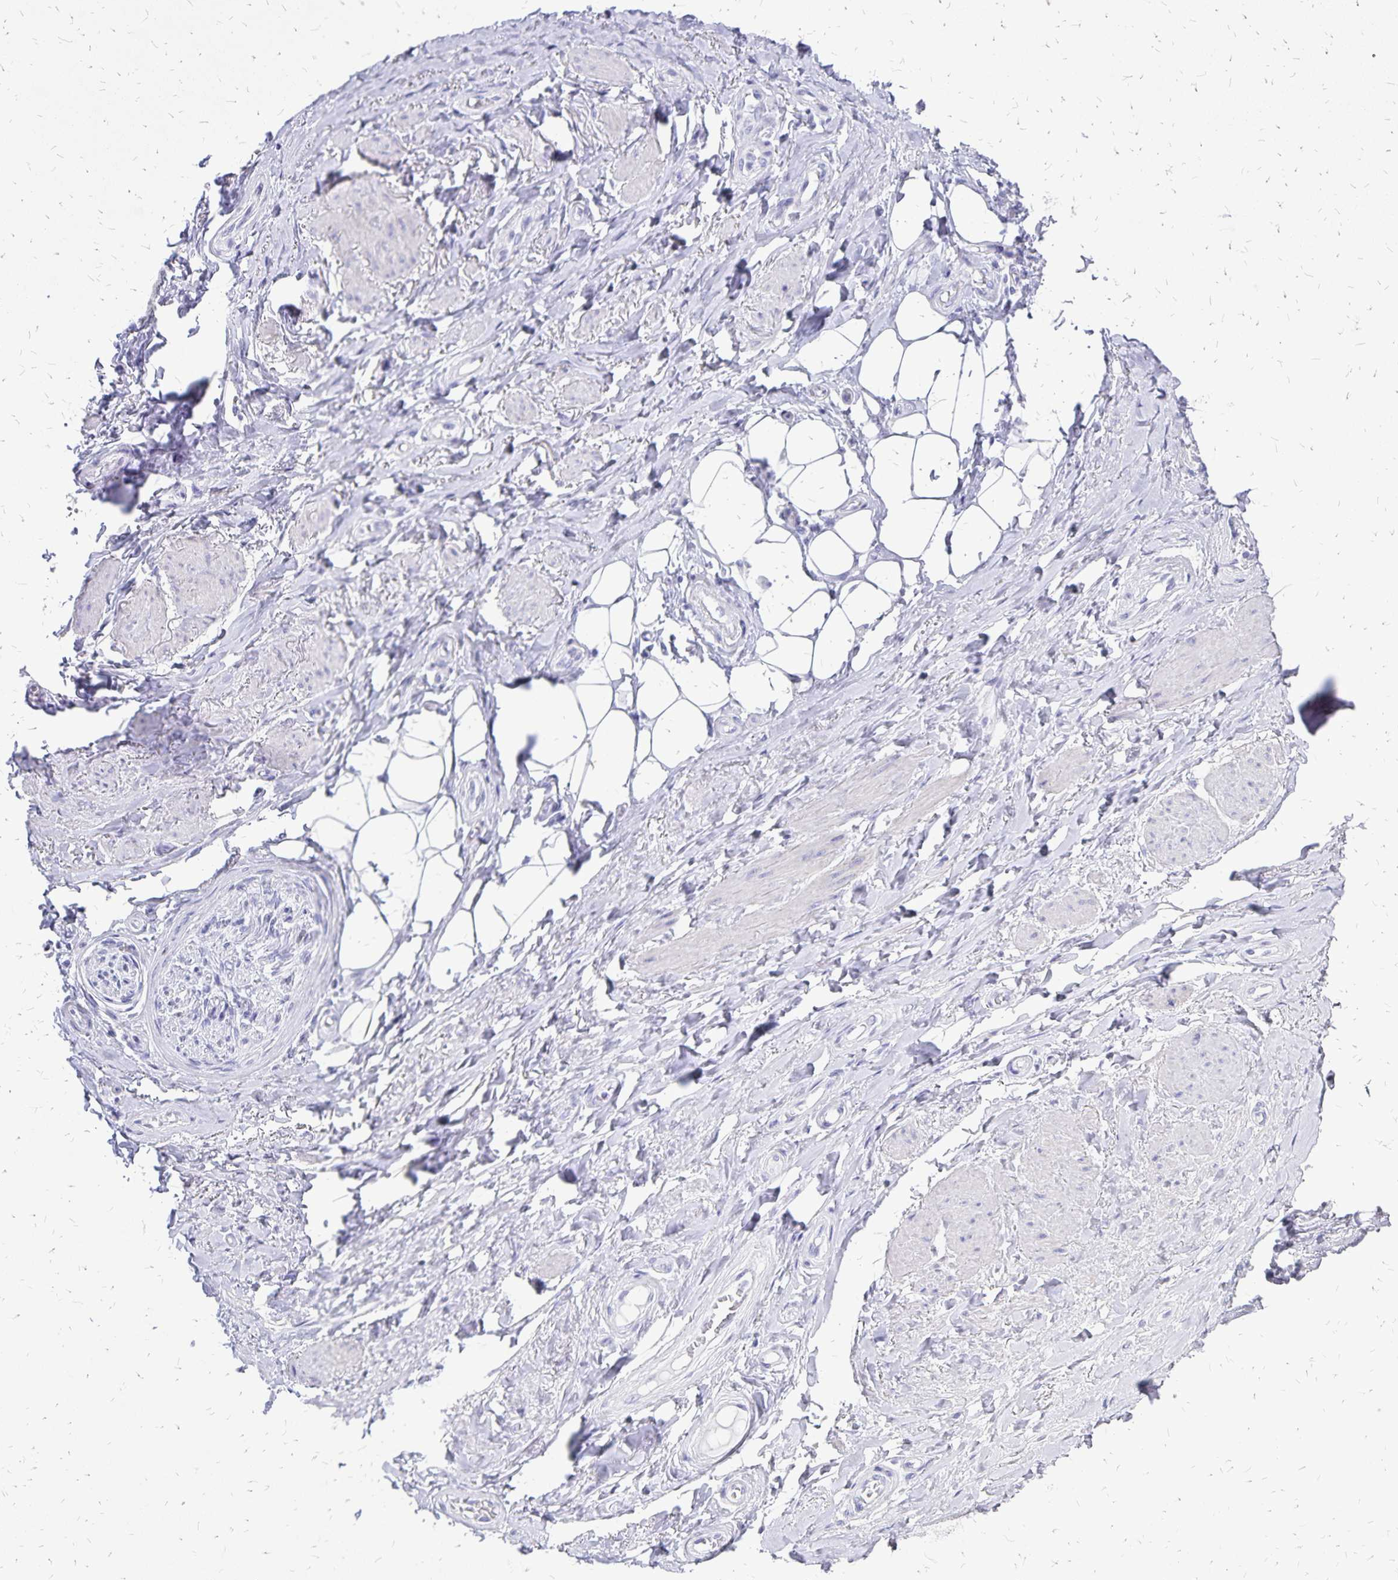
{"staining": {"intensity": "negative", "quantity": "none", "location": "none"}, "tissue": "adipose tissue", "cell_type": "Adipocytes", "image_type": "normal", "snomed": [{"axis": "morphology", "description": "Normal tissue, NOS"}, {"axis": "topography", "description": "Anal"}, {"axis": "topography", "description": "Peripheral nerve tissue"}], "caption": "Photomicrograph shows no significant protein expression in adipocytes of benign adipose tissue. The staining is performed using DAB (3,3'-diaminobenzidine) brown chromogen with nuclei counter-stained in using hematoxylin.", "gene": "HMGB3", "patient": {"sex": "male", "age": 53}}